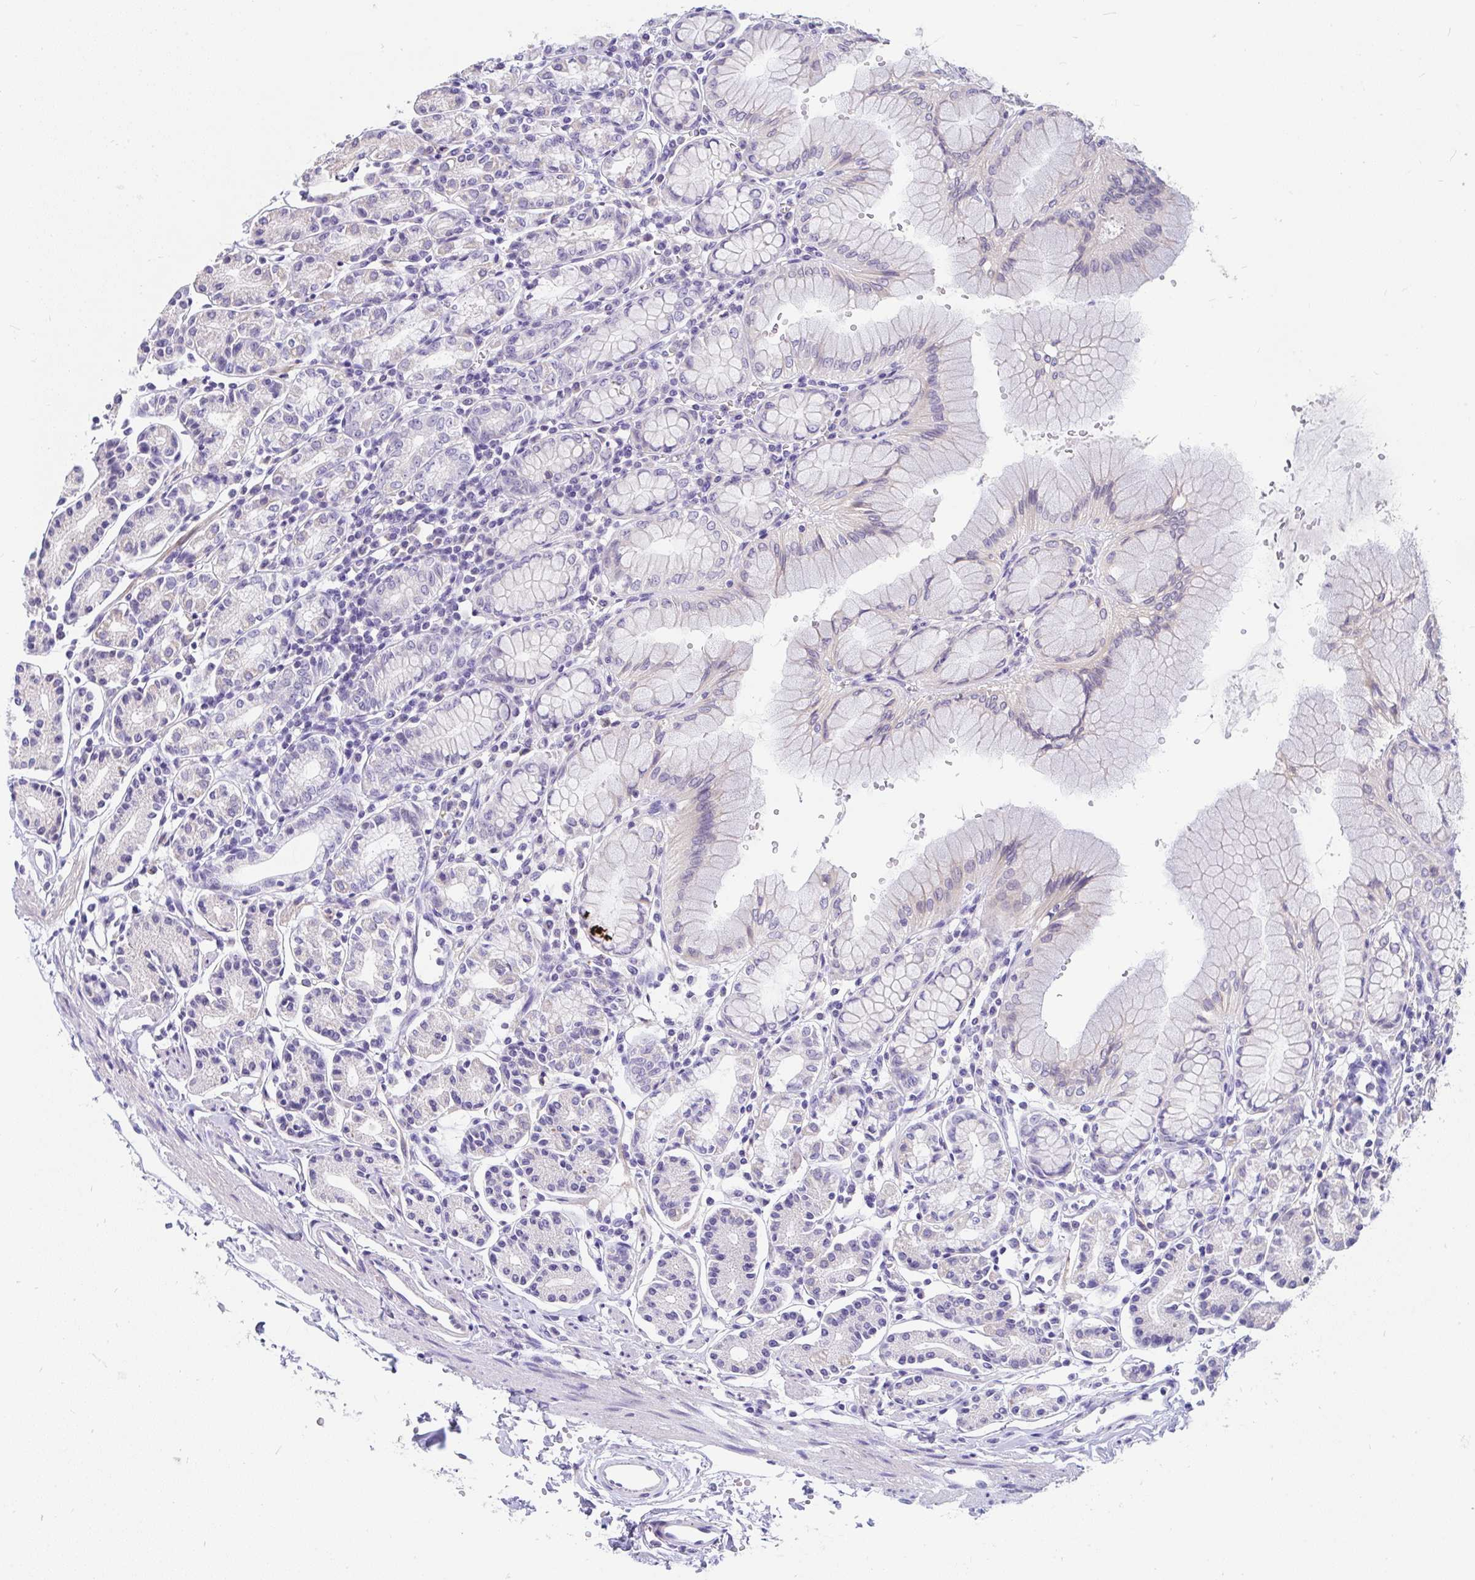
{"staining": {"intensity": "negative", "quantity": "none", "location": "none"}, "tissue": "stomach", "cell_type": "Glandular cells", "image_type": "normal", "snomed": [{"axis": "morphology", "description": "Normal tissue, NOS"}, {"axis": "topography", "description": "Stomach"}], "caption": "An IHC image of unremarkable stomach is shown. There is no staining in glandular cells of stomach. (Immunohistochemistry, brightfield microscopy, high magnification).", "gene": "INTS5", "patient": {"sex": "female", "age": 62}}